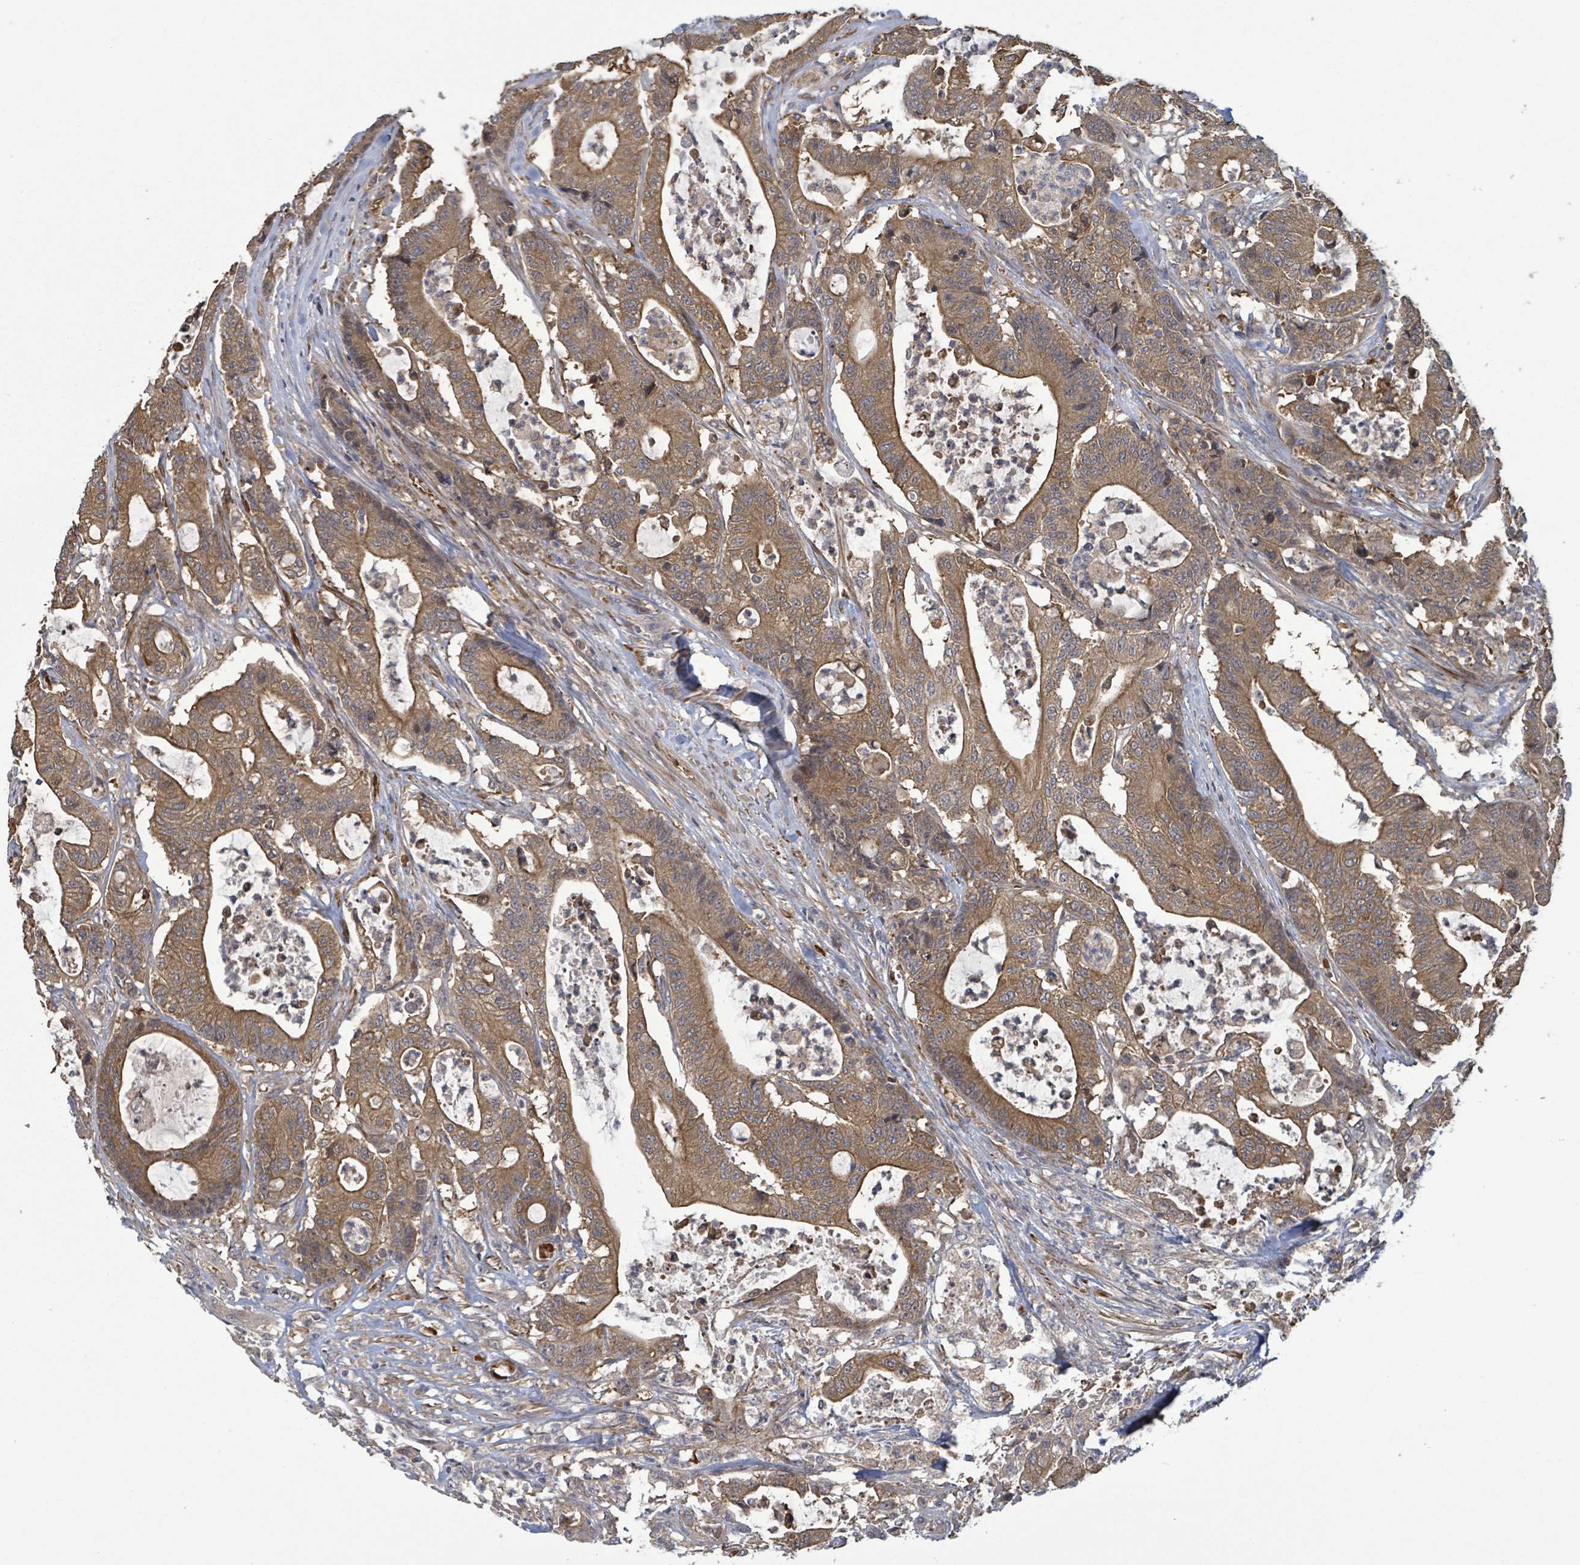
{"staining": {"intensity": "moderate", "quantity": ">75%", "location": "cytoplasmic/membranous"}, "tissue": "colorectal cancer", "cell_type": "Tumor cells", "image_type": "cancer", "snomed": [{"axis": "morphology", "description": "Adenocarcinoma, NOS"}, {"axis": "topography", "description": "Colon"}], "caption": "High-magnification brightfield microscopy of adenocarcinoma (colorectal) stained with DAB (brown) and counterstained with hematoxylin (blue). tumor cells exhibit moderate cytoplasmic/membranous positivity is appreciated in approximately>75% of cells.", "gene": "MAP3K6", "patient": {"sex": "female", "age": 84}}